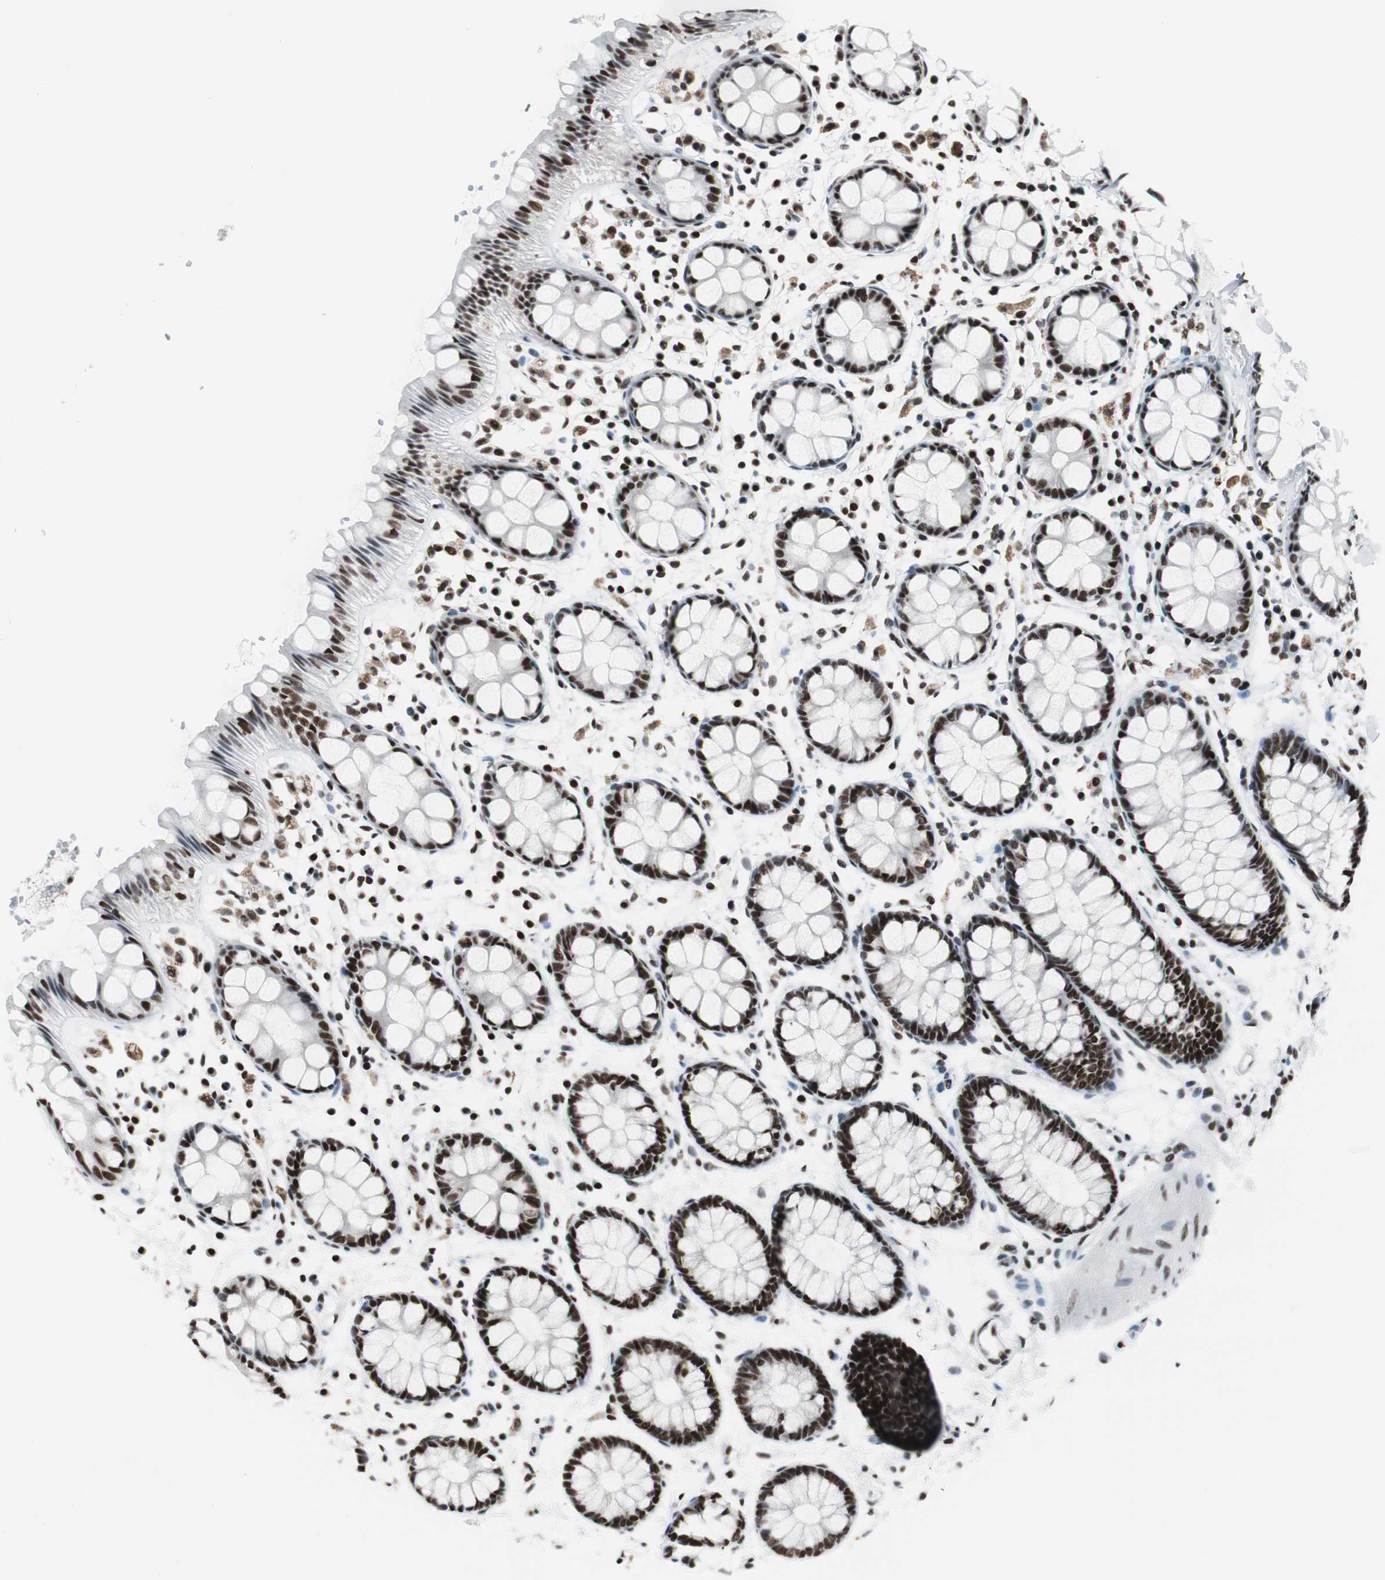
{"staining": {"intensity": "strong", "quantity": ">75%", "location": "nuclear"}, "tissue": "rectum", "cell_type": "Glandular cells", "image_type": "normal", "snomed": [{"axis": "morphology", "description": "Normal tissue, NOS"}, {"axis": "topography", "description": "Rectum"}], "caption": "This is a histology image of immunohistochemistry (IHC) staining of unremarkable rectum, which shows strong staining in the nuclear of glandular cells.", "gene": "XRCC1", "patient": {"sex": "female", "age": 66}}